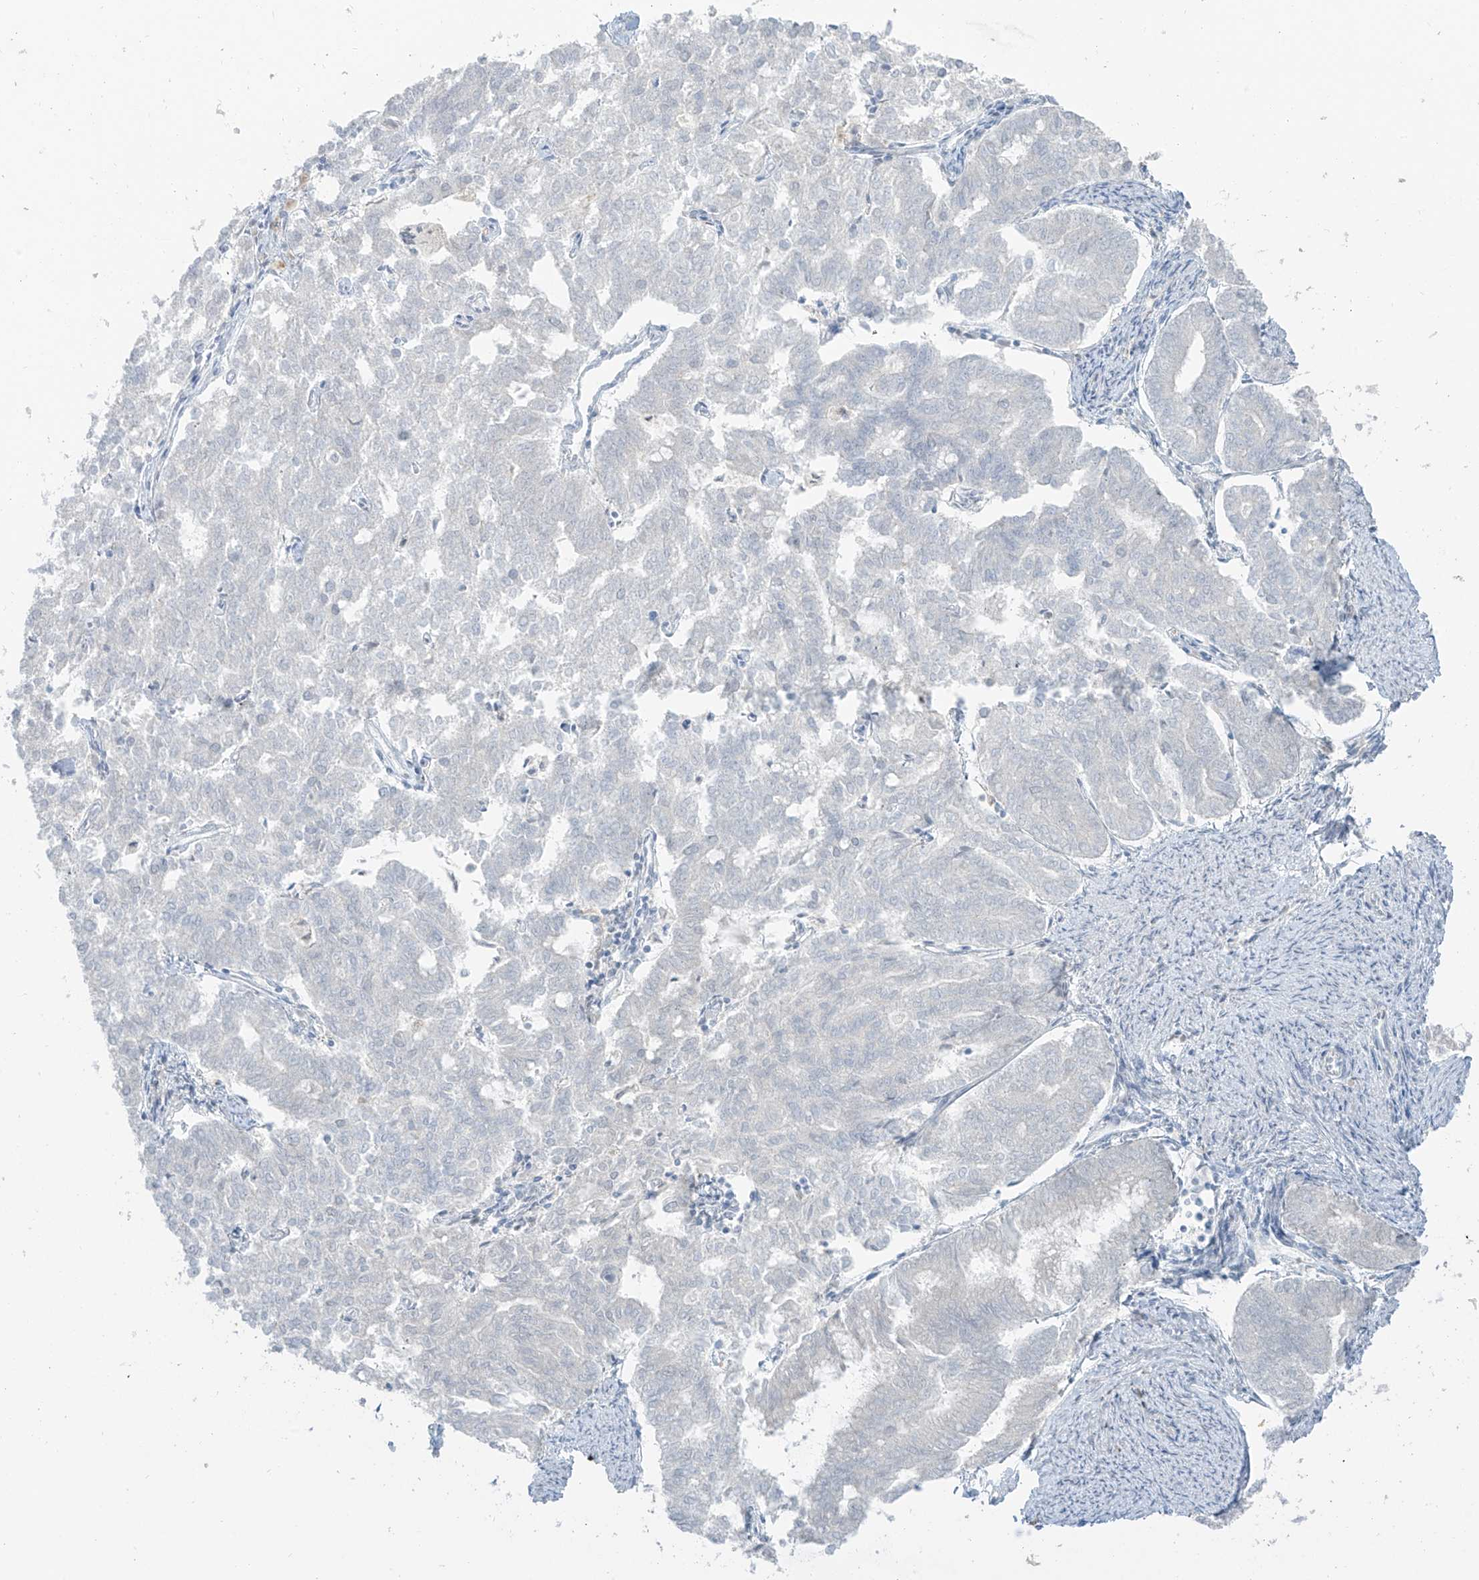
{"staining": {"intensity": "negative", "quantity": "none", "location": "none"}, "tissue": "endometrial cancer", "cell_type": "Tumor cells", "image_type": "cancer", "snomed": [{"axis": "morphology", "description": "Adenocarcinoma, NOS"}, {"axis": "topography", "description": "Endometrium"}], "caption": "Immunohistochemistry (IHC) photomicrograph of neoplastic tissue: human endometrial adenocarcinoma stained with DAB displays no significant protein expression in tumor cells.", "gene": "PRDM6", "patient": {"sex": "female", "age": 79}}